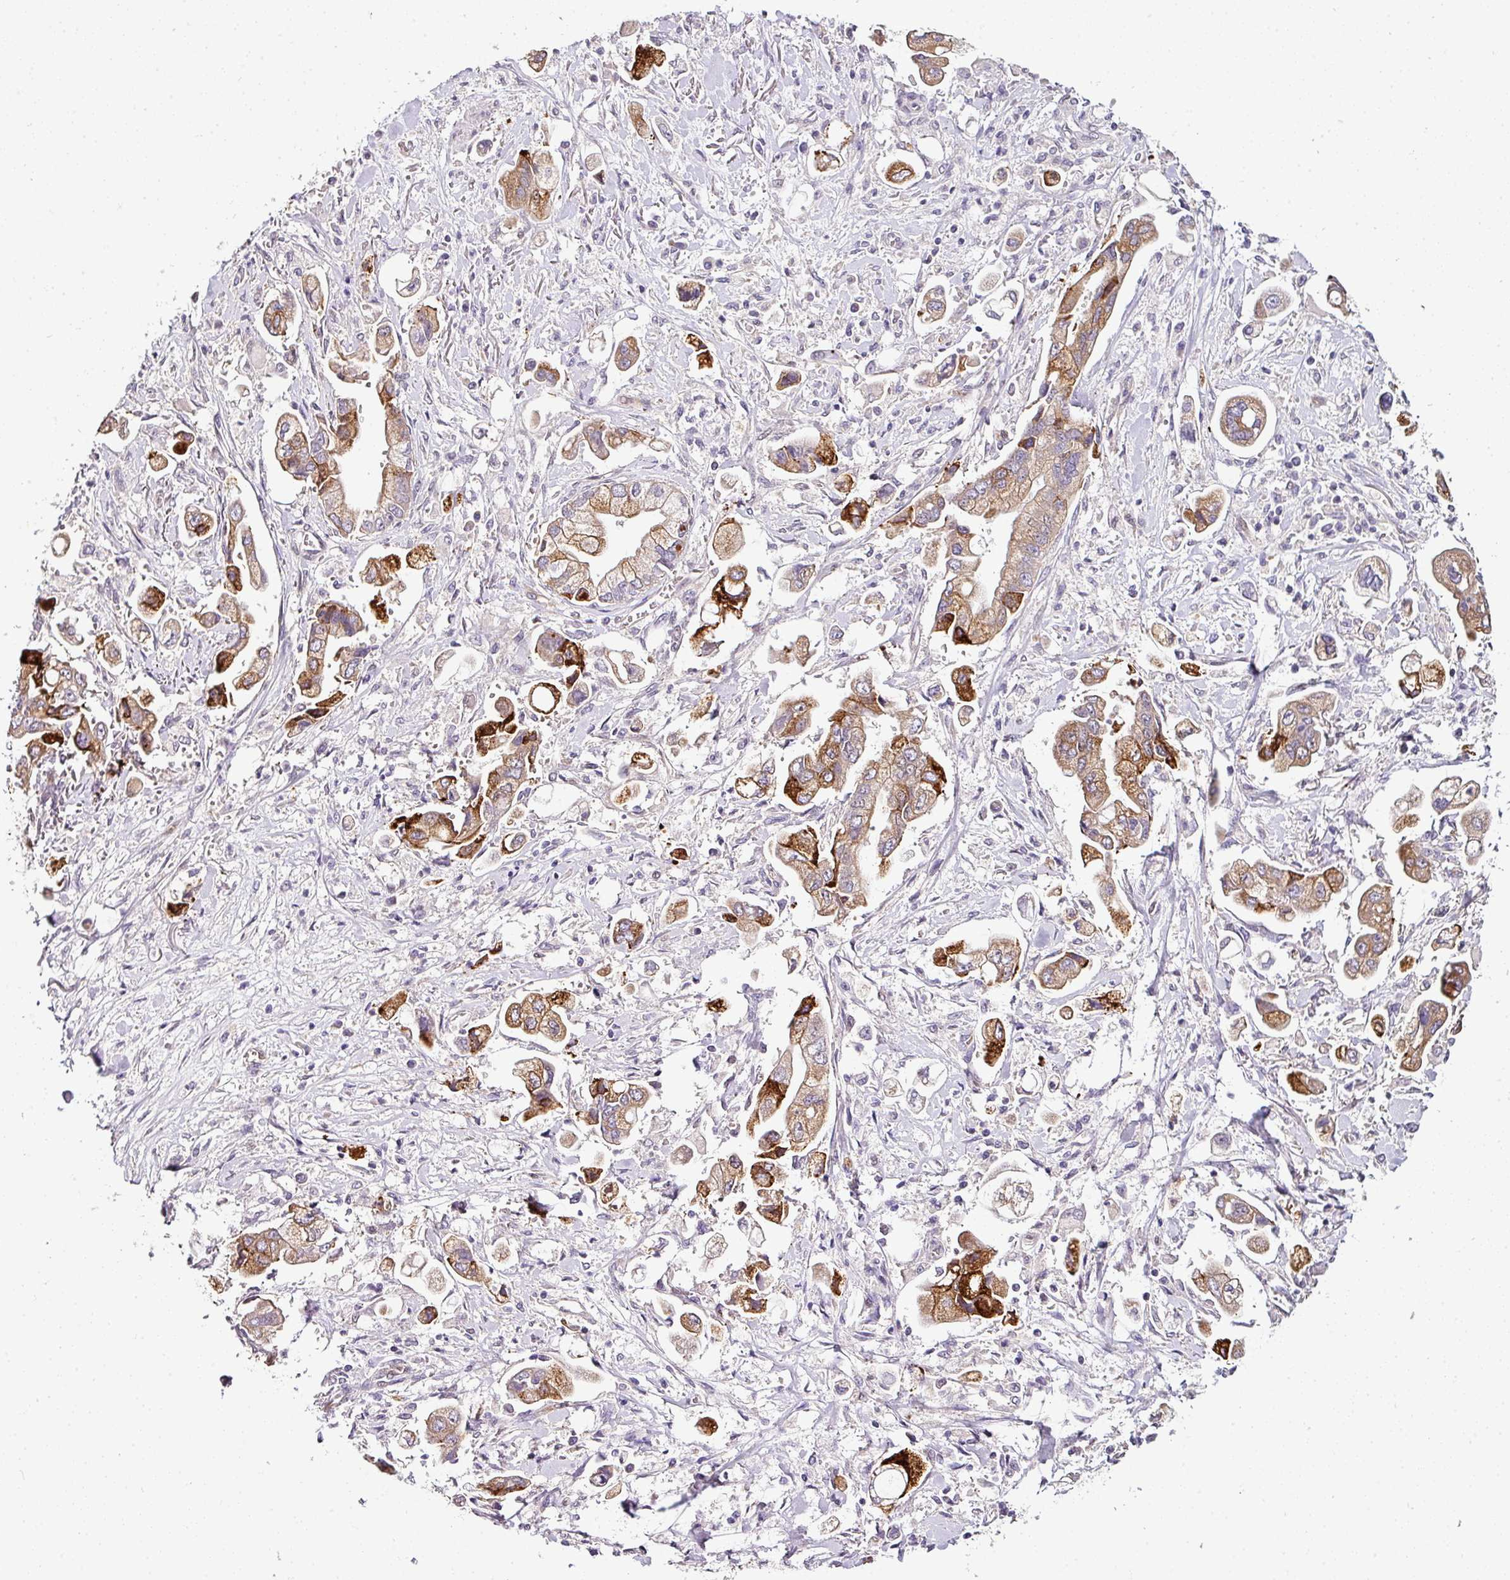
{"staining": {"intensity": "strong", "quantity": "25%-75%", "location": "cytoplasmic/membranous"}, "tissue": "stomach cancer", "cell_type": "Tumor cells", "image_type": "cancer", "snomed": [{"axis": "morphology", "description": "Adenocarcinoma, NOS"}, {"axis": "topography", "description": "Stomach"}], "caption": "Immunohistochemical staining of human stomach cancer (adenocarcinoma) demonstrates strong cytoplasmic/membranous protein positivity in approximately 25%-75% of tumor cells.", "gene": "NAPSA", "patient": {"sex": "male", "age": 62}}